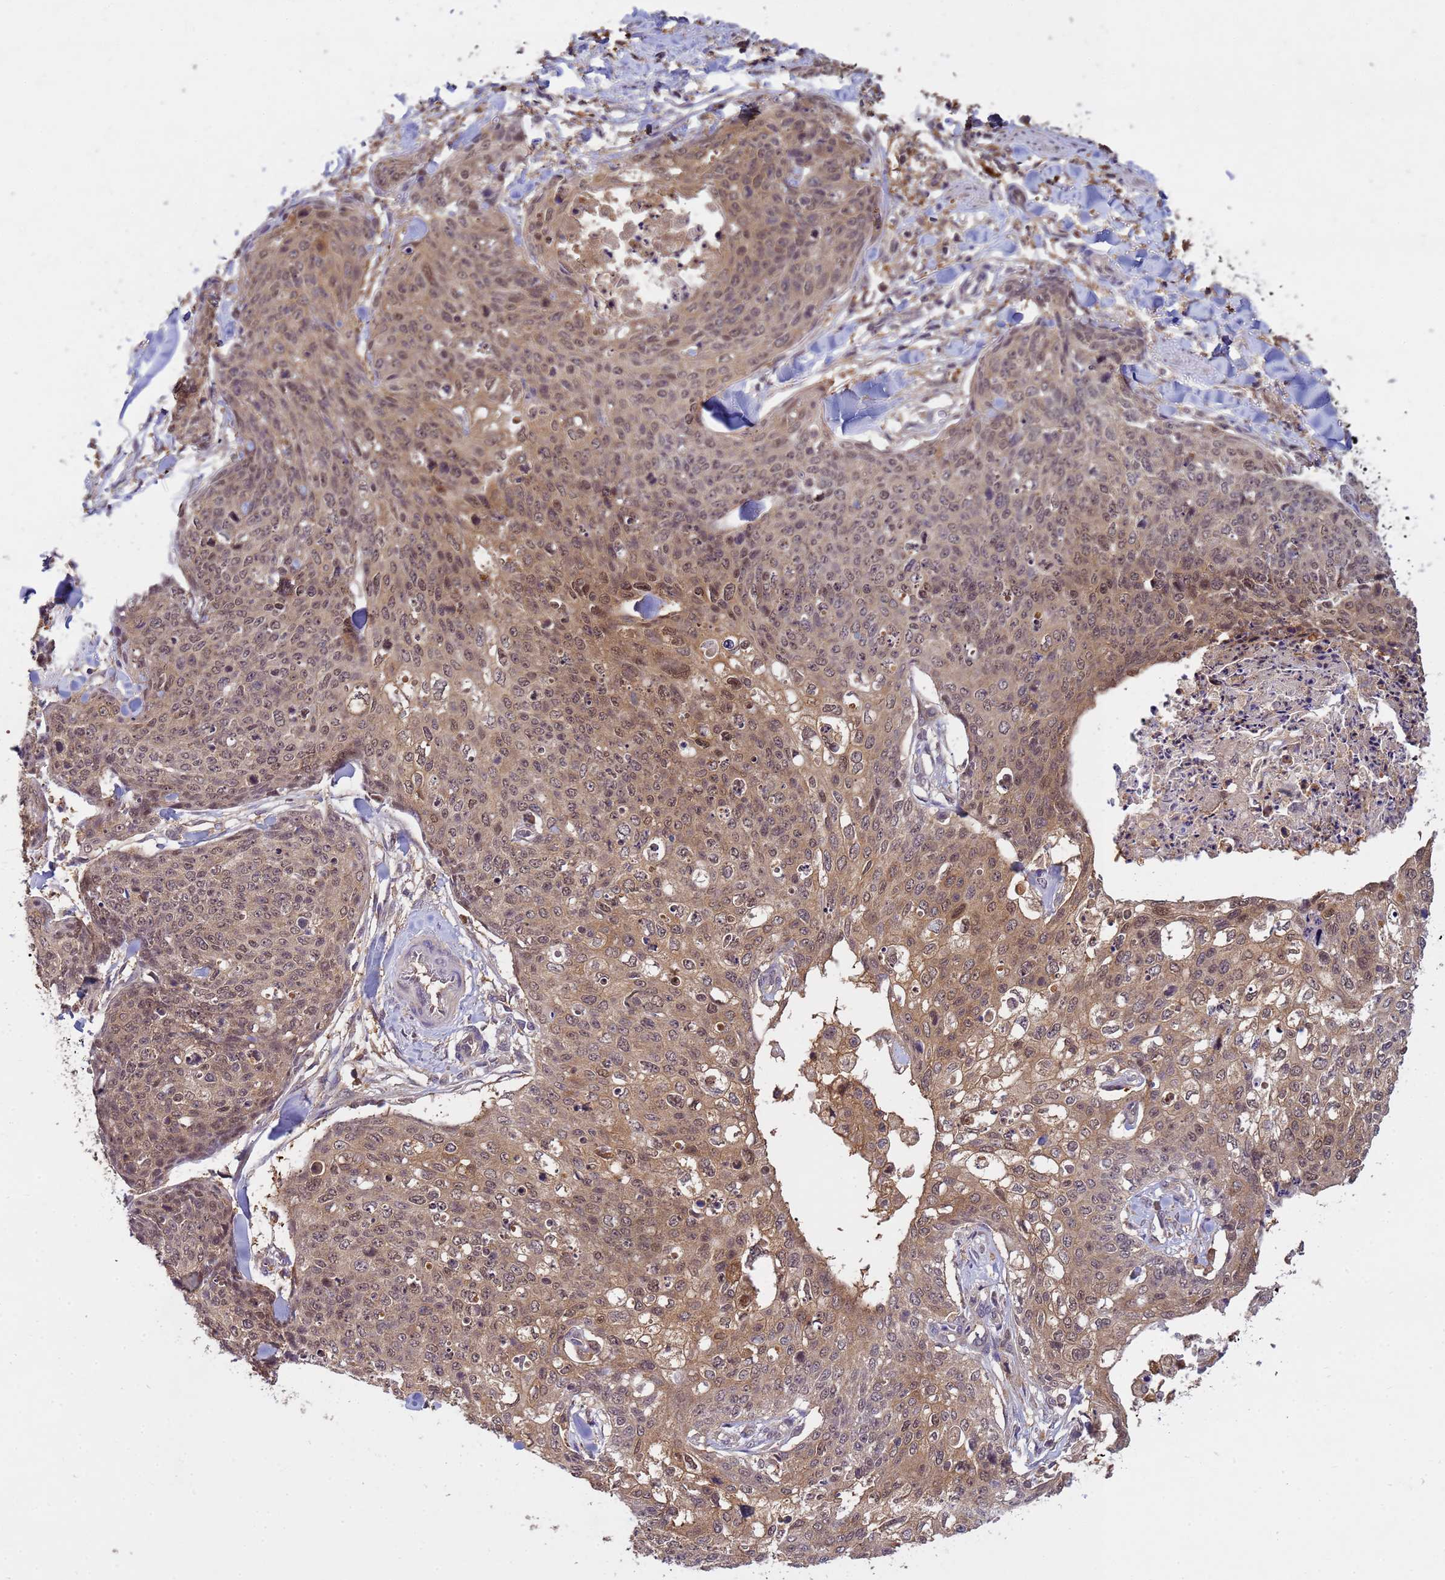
{"staining": {"intensity": "moderate", "quantity": ">75%", "location": "cytoplasmic/membranous,nuclear"}, "tissue": "skin cancer", "cell_type": "Tumor cells", "image_type": "cancer", "snomed": [{"axis": "morphology", "description": "Squamous cell carcinoma, NOS"}, {"axis": "topography", "description": "Skin"}, {"axis": "topography", "description": "Vulva"}], "caption": "Moderate cytoplasmic/membranous and nuclear protein positivity is present in about >75% of tumor cells in skin cancer (squamous cell carcinoma).", "gene": "NPEPPS", "patient": {"sex": "female", "age": 85}}